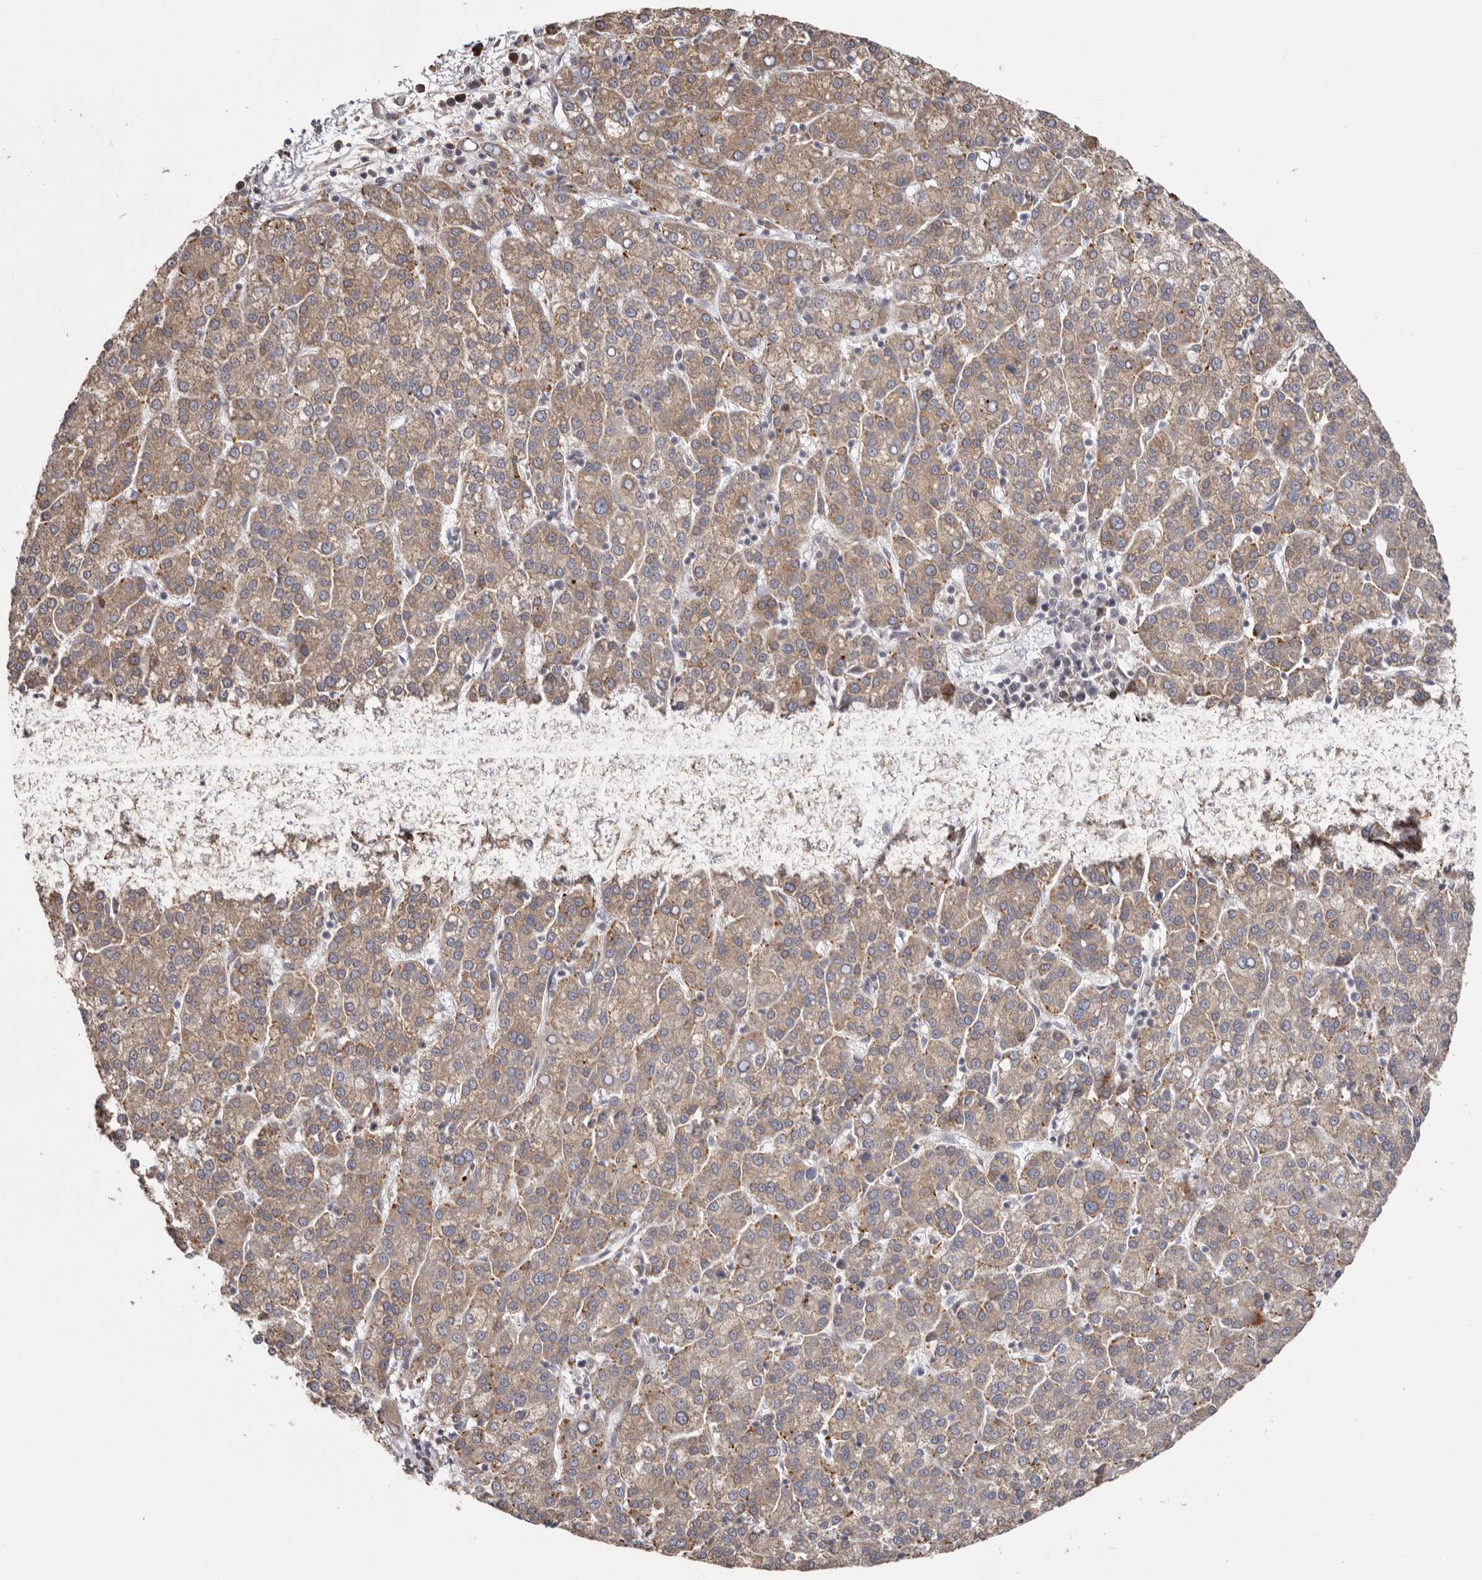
{"staining": {"intensity": "weak", "quantity": ">75%", "location": "cytoplasmic/membranous"}, "tissue": "liver cancer", "cell_type": "Tumor cells", "image_type": "cancer", "snomed": [{"axis": "morphology", "description": "Carcinoma, Hepatocellular, NOS"}, {"axis": "topography", "description": "Liver"}], "caption": "Immunohistochemistry (IHC) photomicrograph of human liver hepatocellular carcinoma stained for a protein (brown), which demonstrates low levels of weak cytoplasmic/membranous staining in about >75% of tumor cells.", "gene": "NUP43", "patient": {"sex": "female", "age": 58}}